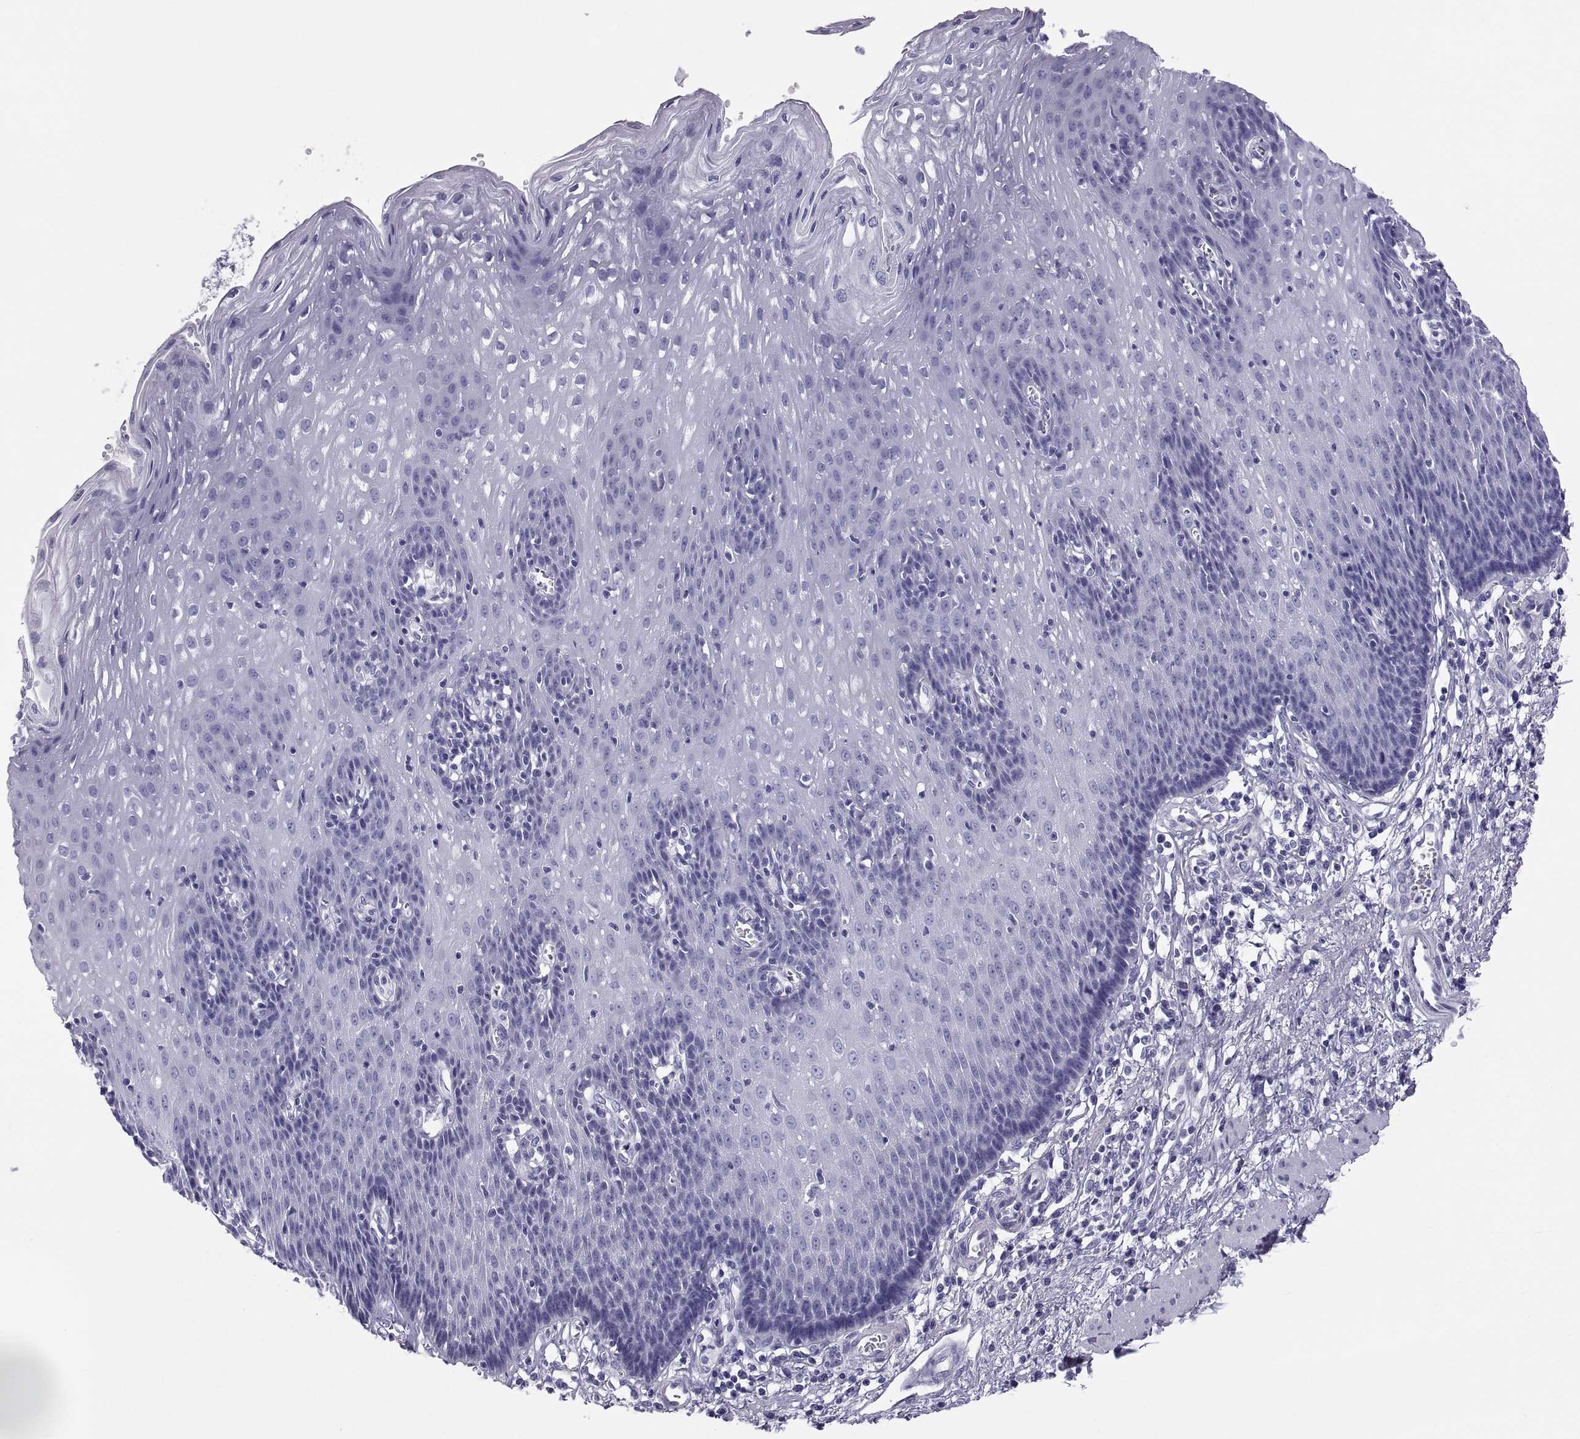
{"staining": {"intensity": "negative", "quantity": "none", "location": "none"}, "tissue": "esophagus", "cell_type": "Squamous epithelial cells", "image_type": "normal", "snomed": [{"axis": "morphology", "description": "Normal tissue, NOS"}, {"axis": "topography", "description": "Esophagus"}], "caption": "The photomicrograph exhibits no significant positivity in squamous epithelial cells of esophagus. (DAB IHC, high magnification).", "gene": "RNASE12", "patient": {"sex": "male", "age": 57}}